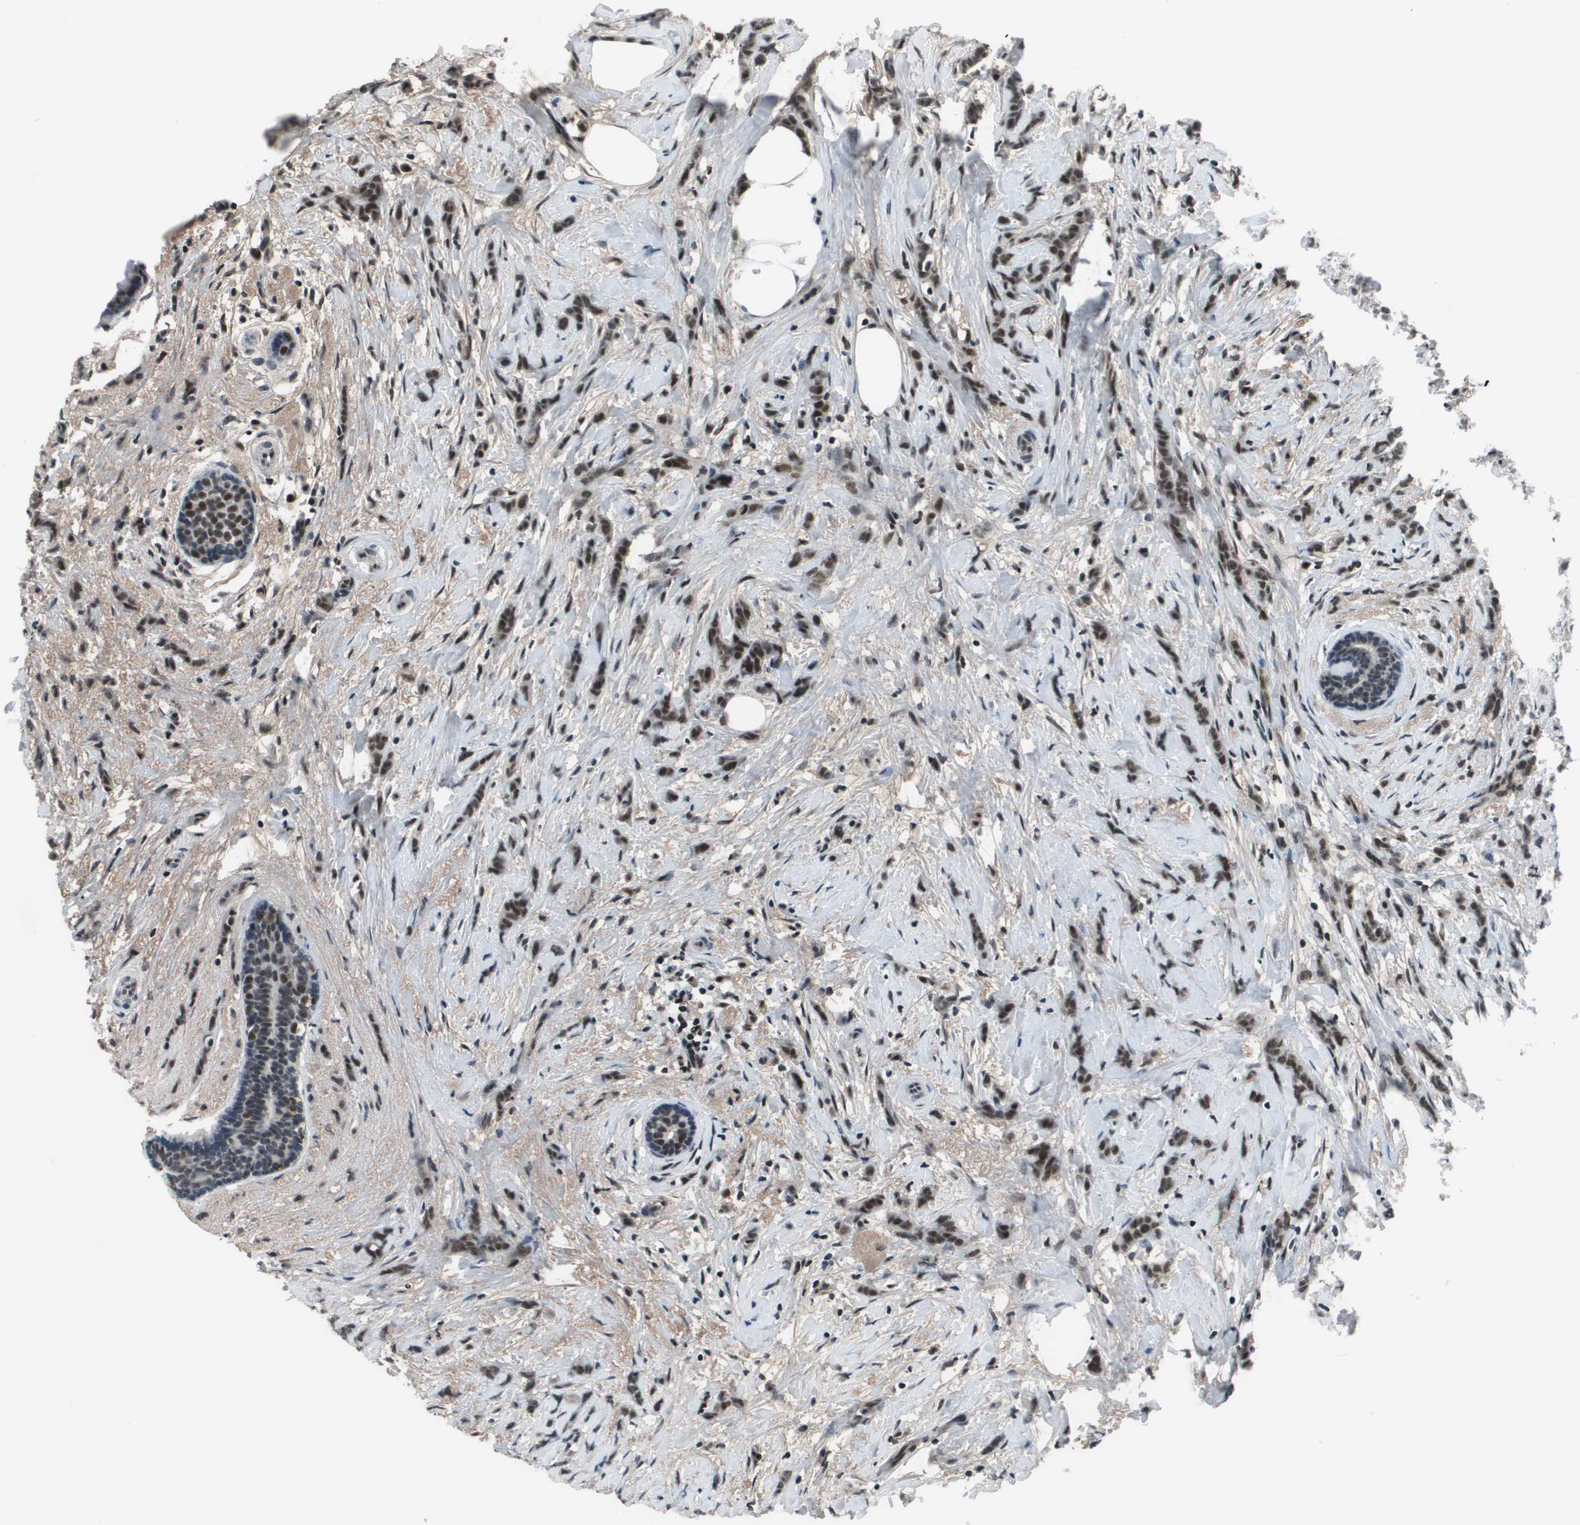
{"staining": {"intensity": "strong", "quantity": ">75%", "location": "nuclear"}, "tissue": "breast cancer", "cell_type": "Tumor cells", "image_type": "cancer", "snomed": [{"axis": "morphology", "description": "Lobular carcinoma, in situ"}, {"axis": "morphology", "description": "Lobular carcinoma"}, {"axis": "topography", "description": "Breast"}], "caption": "A histopathology image showing strong nuclear staining in approximately >75% of tumor cells in lobular carcinoma in situ (breast), as visualized by brown immunohistochemical staining.", "gene": "THRAP3", "patient": {"sex": "female", "age": 41}}